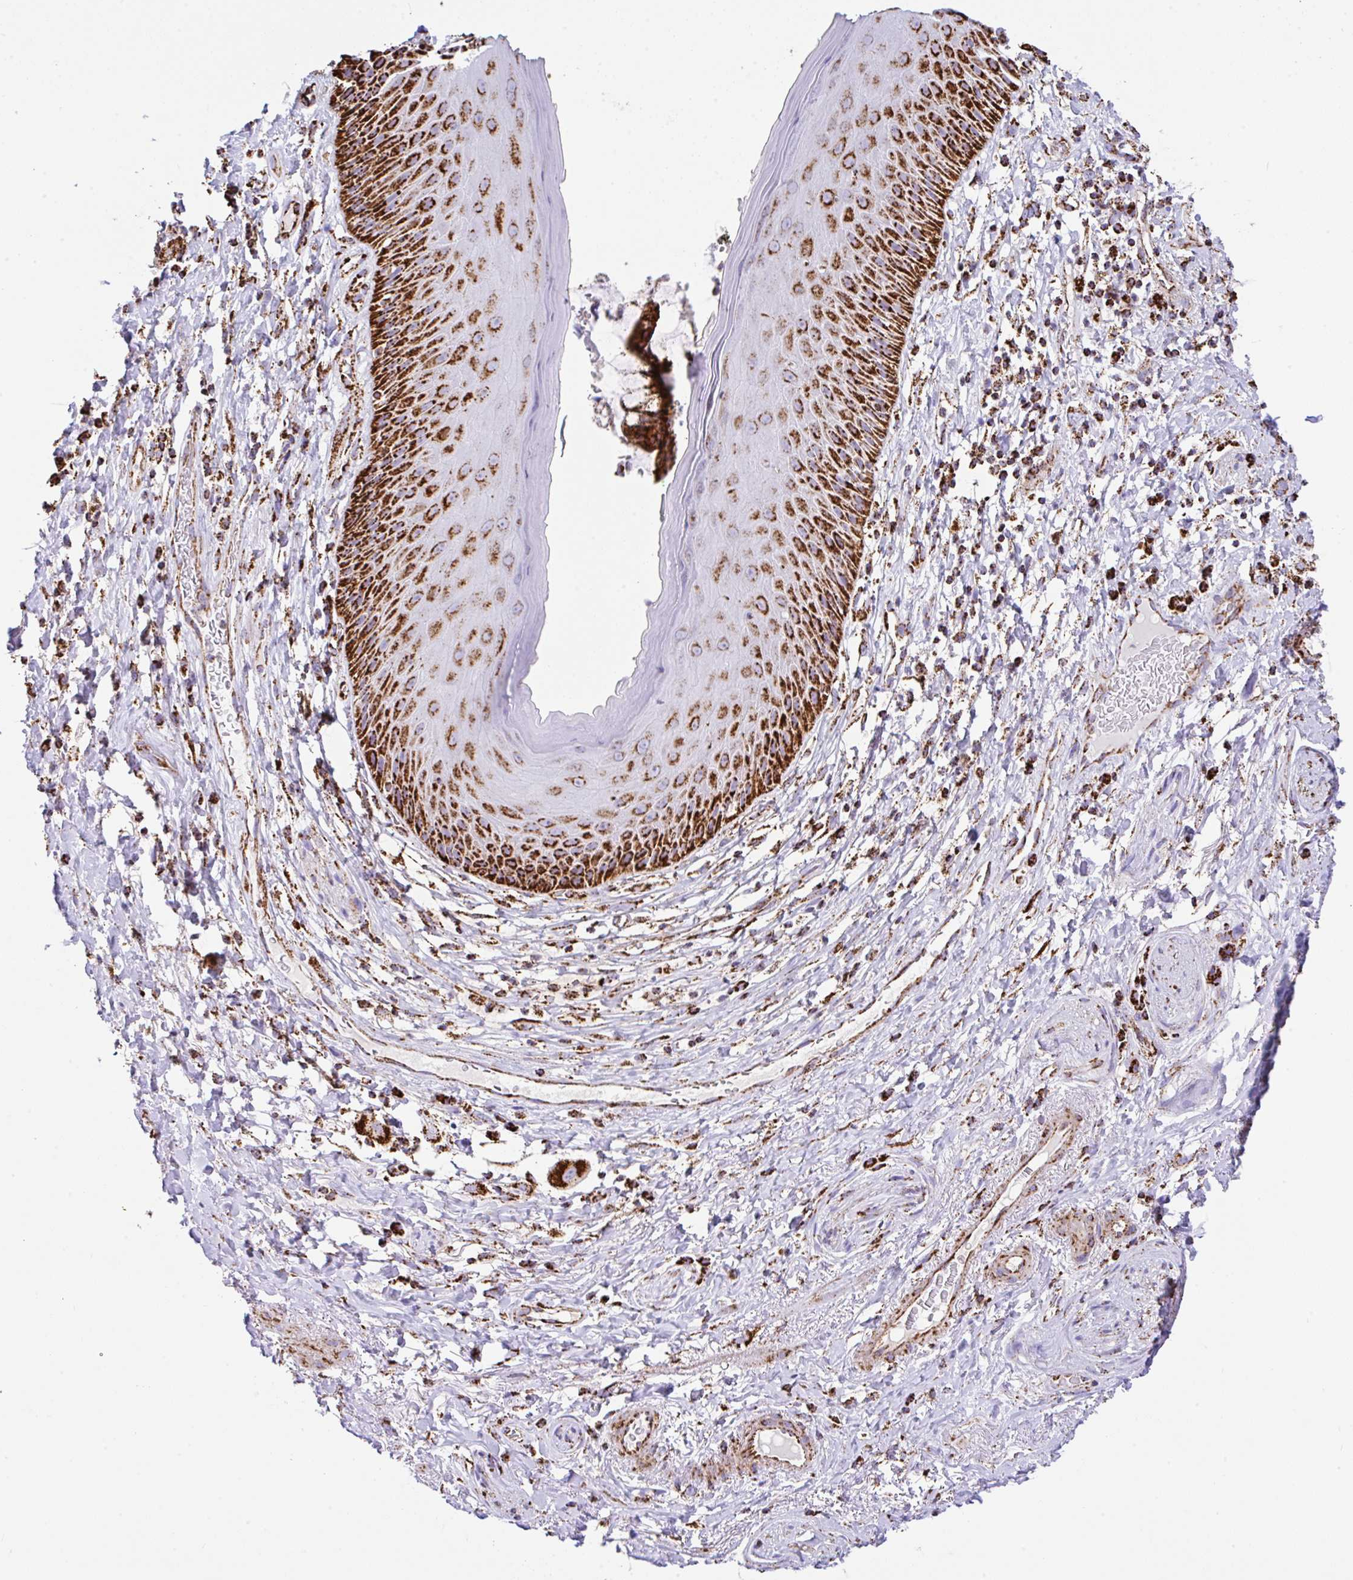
{"staining": {"intensity": "strong", "quantity": ">75%", "location": "cytoplasmic/membranous"}, "tissue": "skin", "cell_type": "Epidermal cells", "image_type": "normal", "snomed": [{"axis": "morphology", "description": "Normal tissue, NOS"}, {"axis": "topography", "description": "Anal"}], "caption": "Skin stained with DAB (3,3'-diaminobenzidine) immunohistochemistry (IHC) exhibits high levels of strong cytoplasmic/membranous staining in about >75% of epidermal cells.", "gene": "ANKRD33B", "patient": {"sex": "male", "age": 78}}